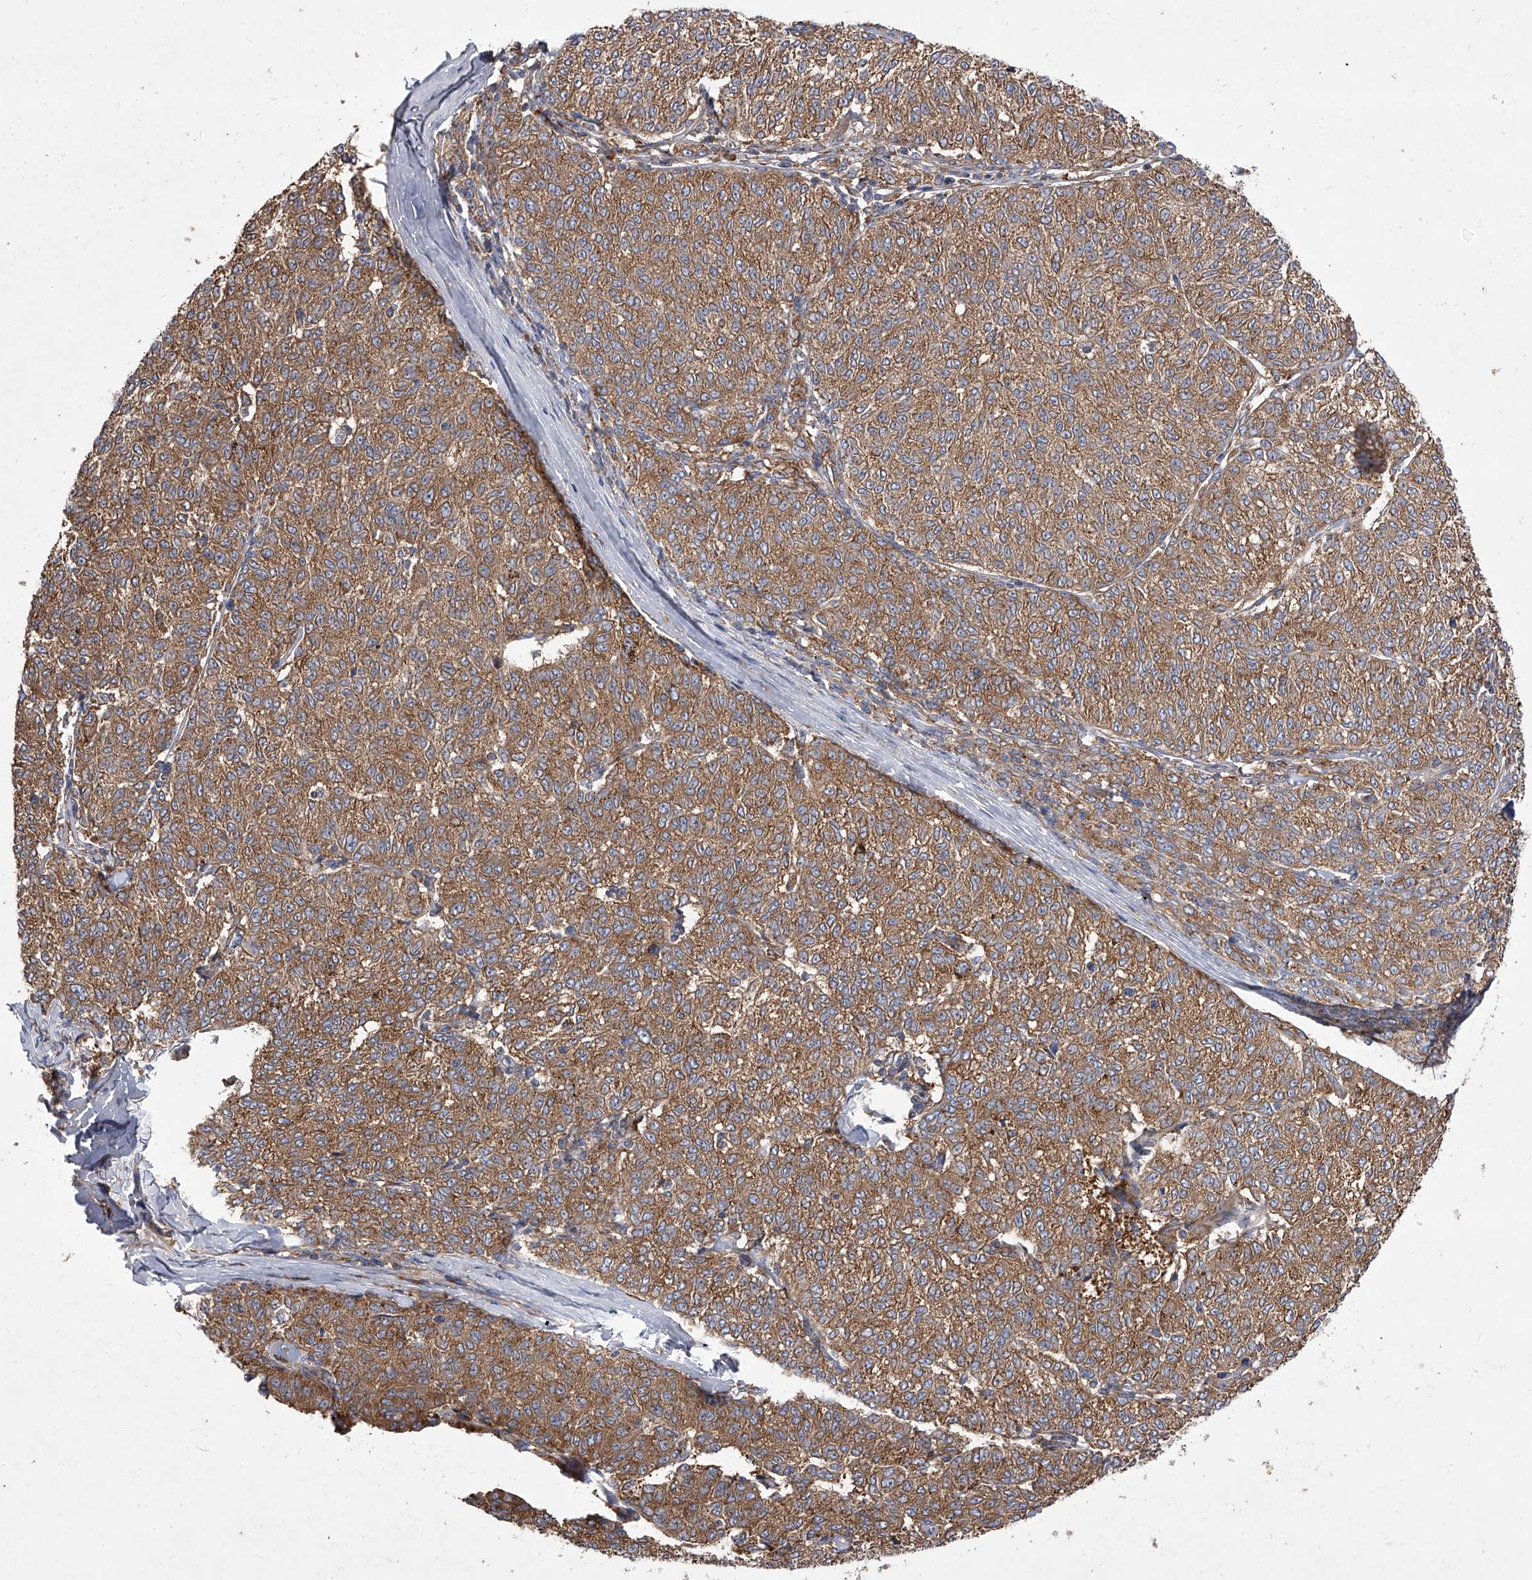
{"staining": {"intensity": "moderate", "quantity": ">75%", "location": "cytoplasmic/membranous"}, "tissue": "melanoma", "cell_type": "Tumor cells", "image_type": "cancer", "snomed": [{"axis": "morphology", "description": "Malignant melanoma, NOS"}, {"axis": "topography", "description": "Skin"}], "caption": "Immunohistochemistry (IHC) of human malignant melanoma demonstrates medium levels of moderate cytoplasmic/membranous staining in about >75% of tumor cells.", "gene": "EIF2S2", "patient": {"sex": "female", "age": 72}}